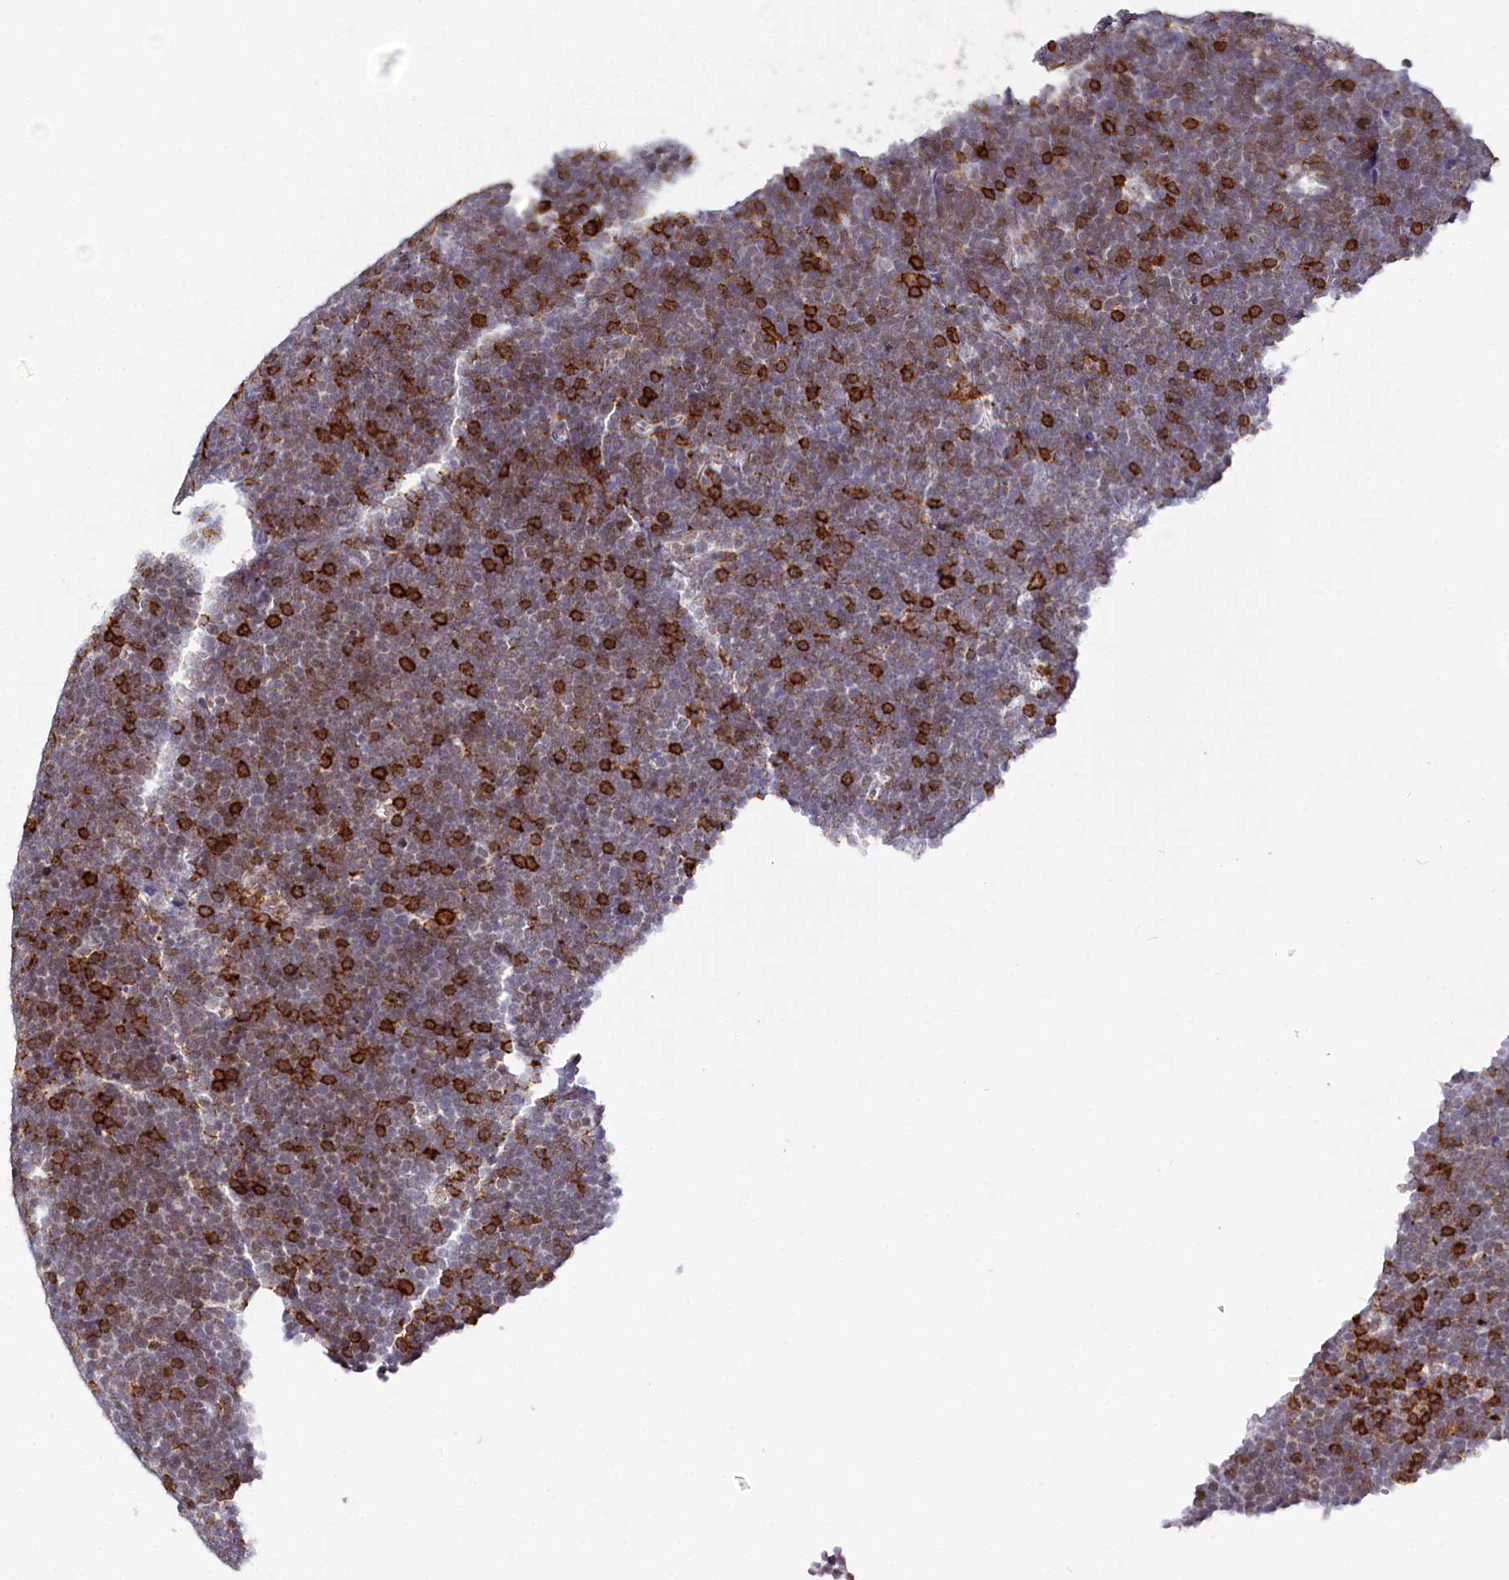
{"staining": {"intensity": "strong", "quantity": "<25%", "location": "cytoplasmic/membranous"}, "tissue": "lymphoma", "cell_type": "Tumor cells", "image_type": "cancer", "snomed": [{"axis": "morphology", "description": "Malignant lymphoma, non-Hodgkin's type, High grade"}, {"axis": "topography", "description": "Lymph node"}], "caption": "Immunohistochemical staining of high-grade malignant lymphoma, non-Hodgkin's type reveals strong cytoplasmic/membranous protein positivity in about <25% of tumor cells. The protein is shown in brown color, while the nuclei are stained blue.", "gene": "BARD1", "patient": {"sex": "male", "age": 13}}